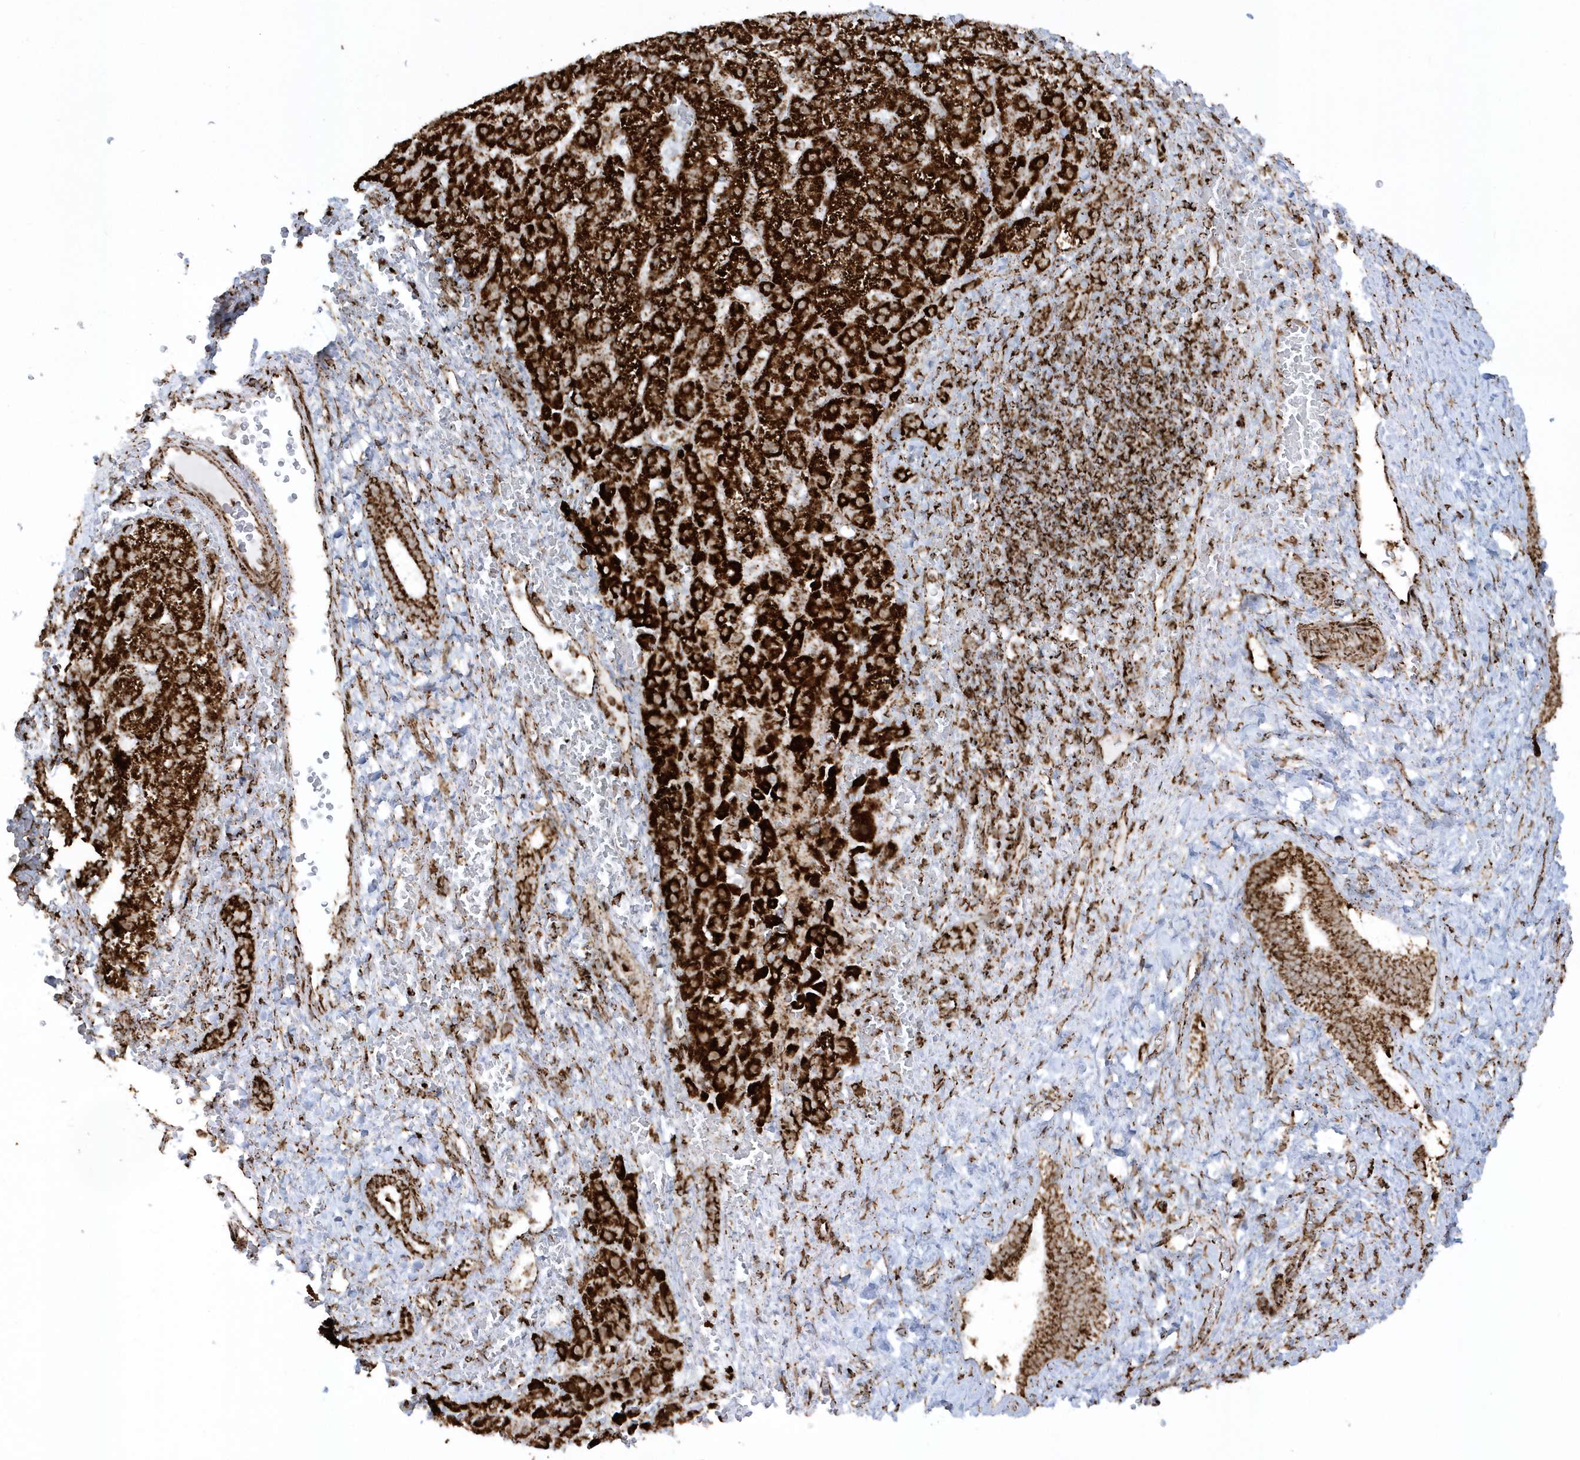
{"staining": {"intensity": "strong", "quantity": ">75%", "location": "cytoplasmic/membranous"}, "tissue": "liver cancer", "cell_type": "Tumor cells", "image_type": "cancer", "snomed": [{"axis": "morphology", "description": "Carcinoma, Hepatocellular, NOS"}, {"axis": "topography", "description": "Liver"}], "caption": "Protein expression analysis of liver cancer exhibits strong cytoplasmic/membranous staining in about >75% of tumor cells.", "gene": "CRY2", "patient": {"sex": "male", "age": 57}}